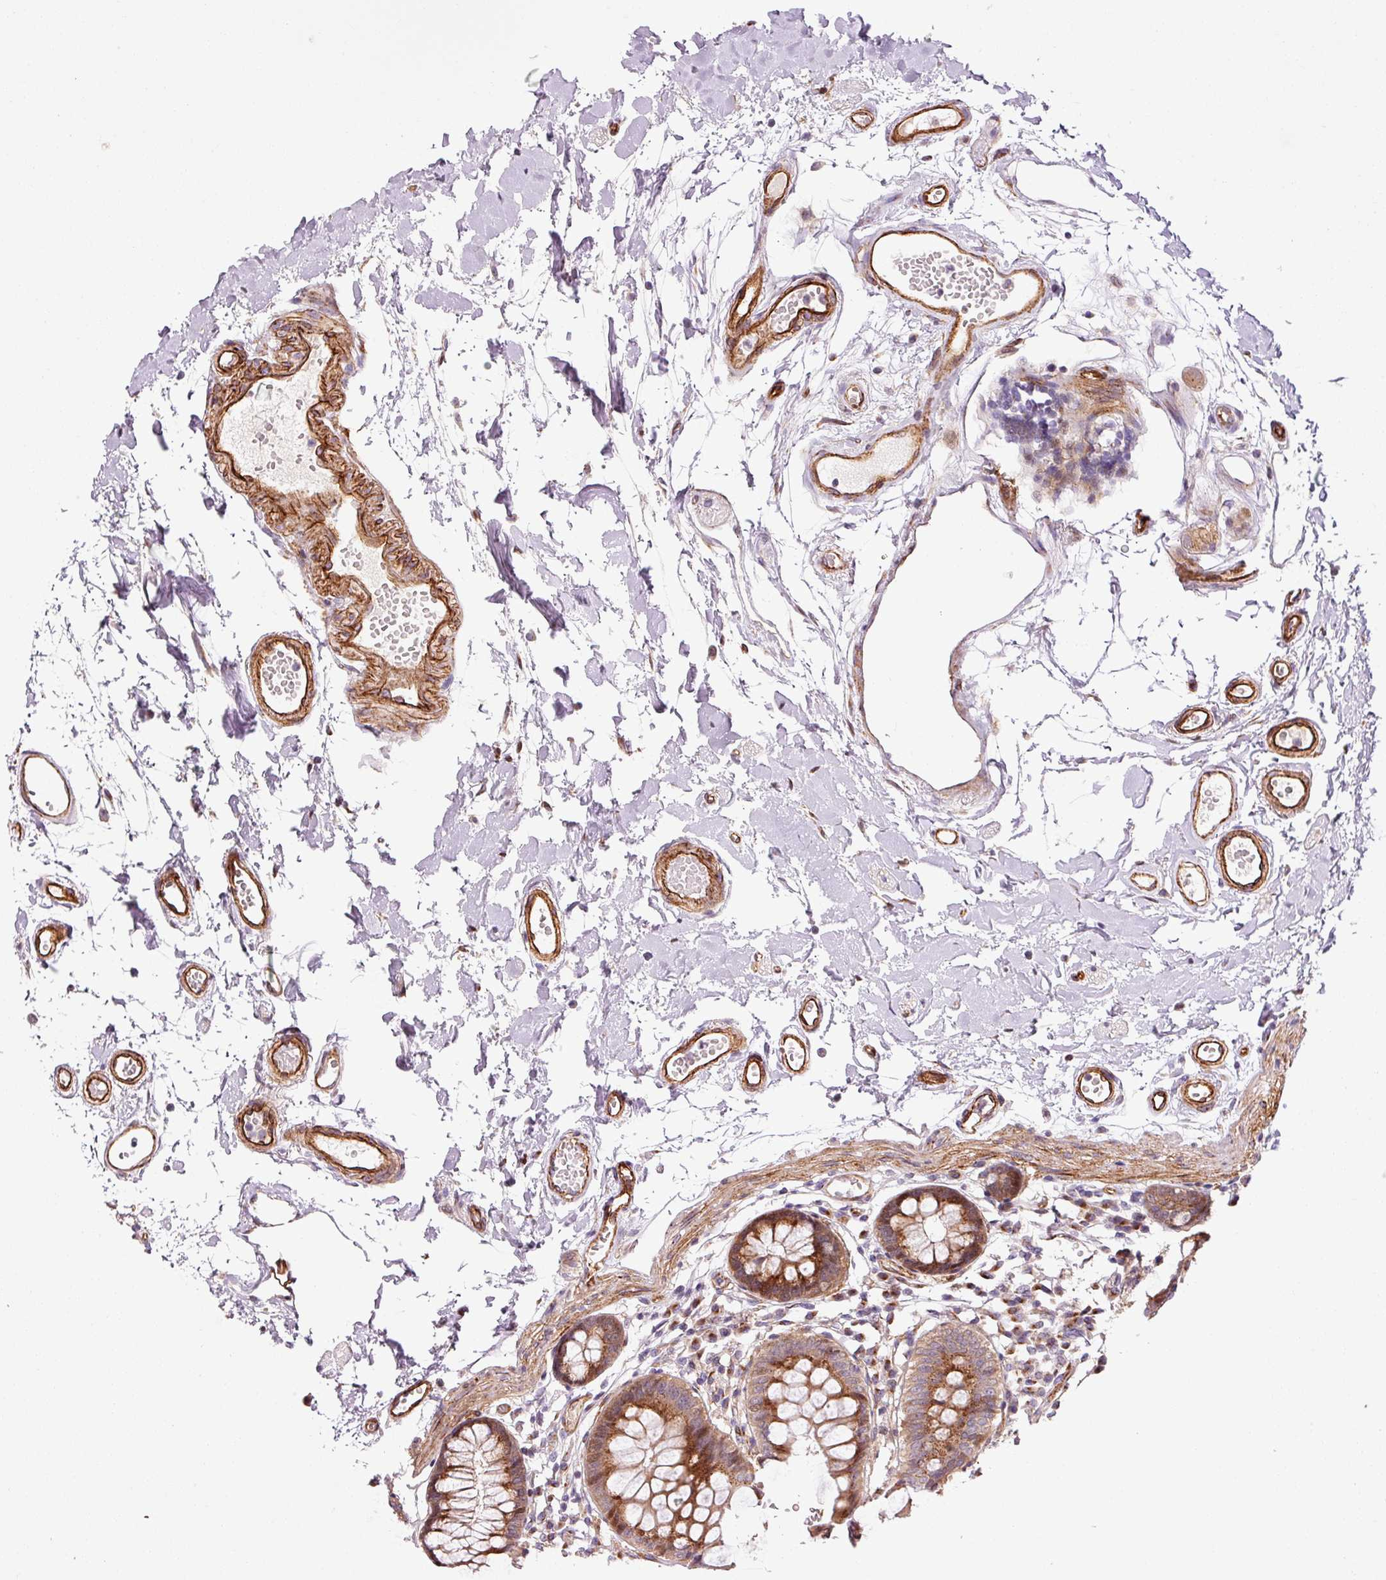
{"staining": {"intensity": "strong", "quantity": ">75%", "location": "cytoplasmic/membranous"}, "tissue": "colon", "cell_type": "Endothelial cells", "image_type": "normal", "snomed": [{"axis": "morphology", "description": "Normal tissue, NOS"}, {"axis": "topography", "description": "Colon"}], "caption": "Immunohistochemistry (IHC) micrograph of normal human colon stained for a protein (brown), which displays high levels of strong cytoplasmic/membranous staining in approximately >75% of endothelial cells.", "gene": "LIMK2", "patient": {"sex": "female", "age": 84}}